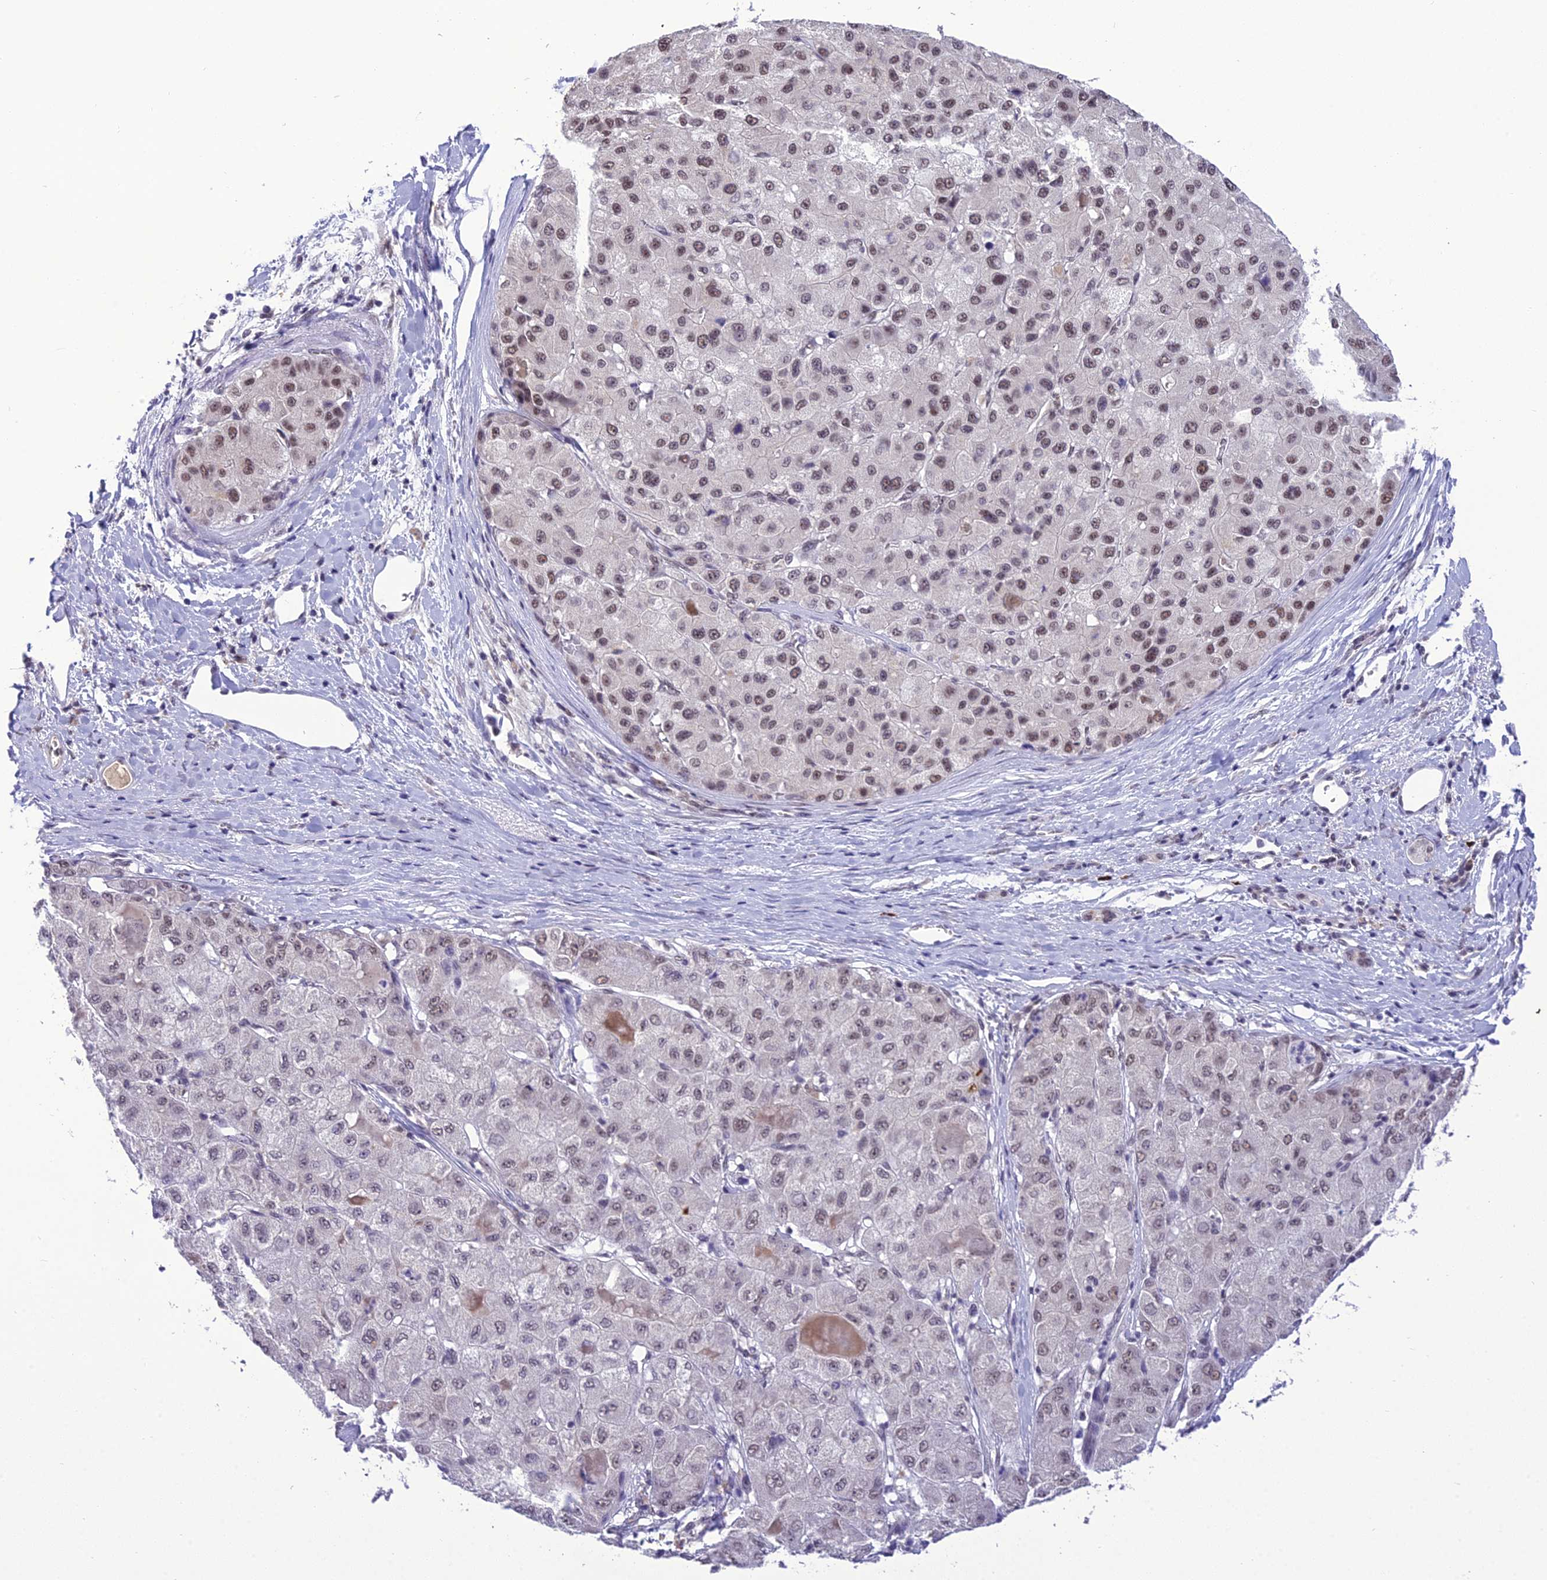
{"staining": {"intensity": "moderate", "quantity": ">75%", "location": "nuclear"}, "tissue": "liver cancer", "cell_type": "Tumor cells", "image_type": "cancer", "snomed": [{"axis": "morphology", "description": "Carcinoma, Hepatocellular, NOS"}, {"axis": "topography", "description": "Liver"}], "caption": "Immunohistochemistry (DAB) staining of liver hepatocellular carcinoma displays moderate nuclear protein staining in about >75% of tumor cells.", "gene": "SH3RF3", "patient": {"sex": "male", "age": 80}}